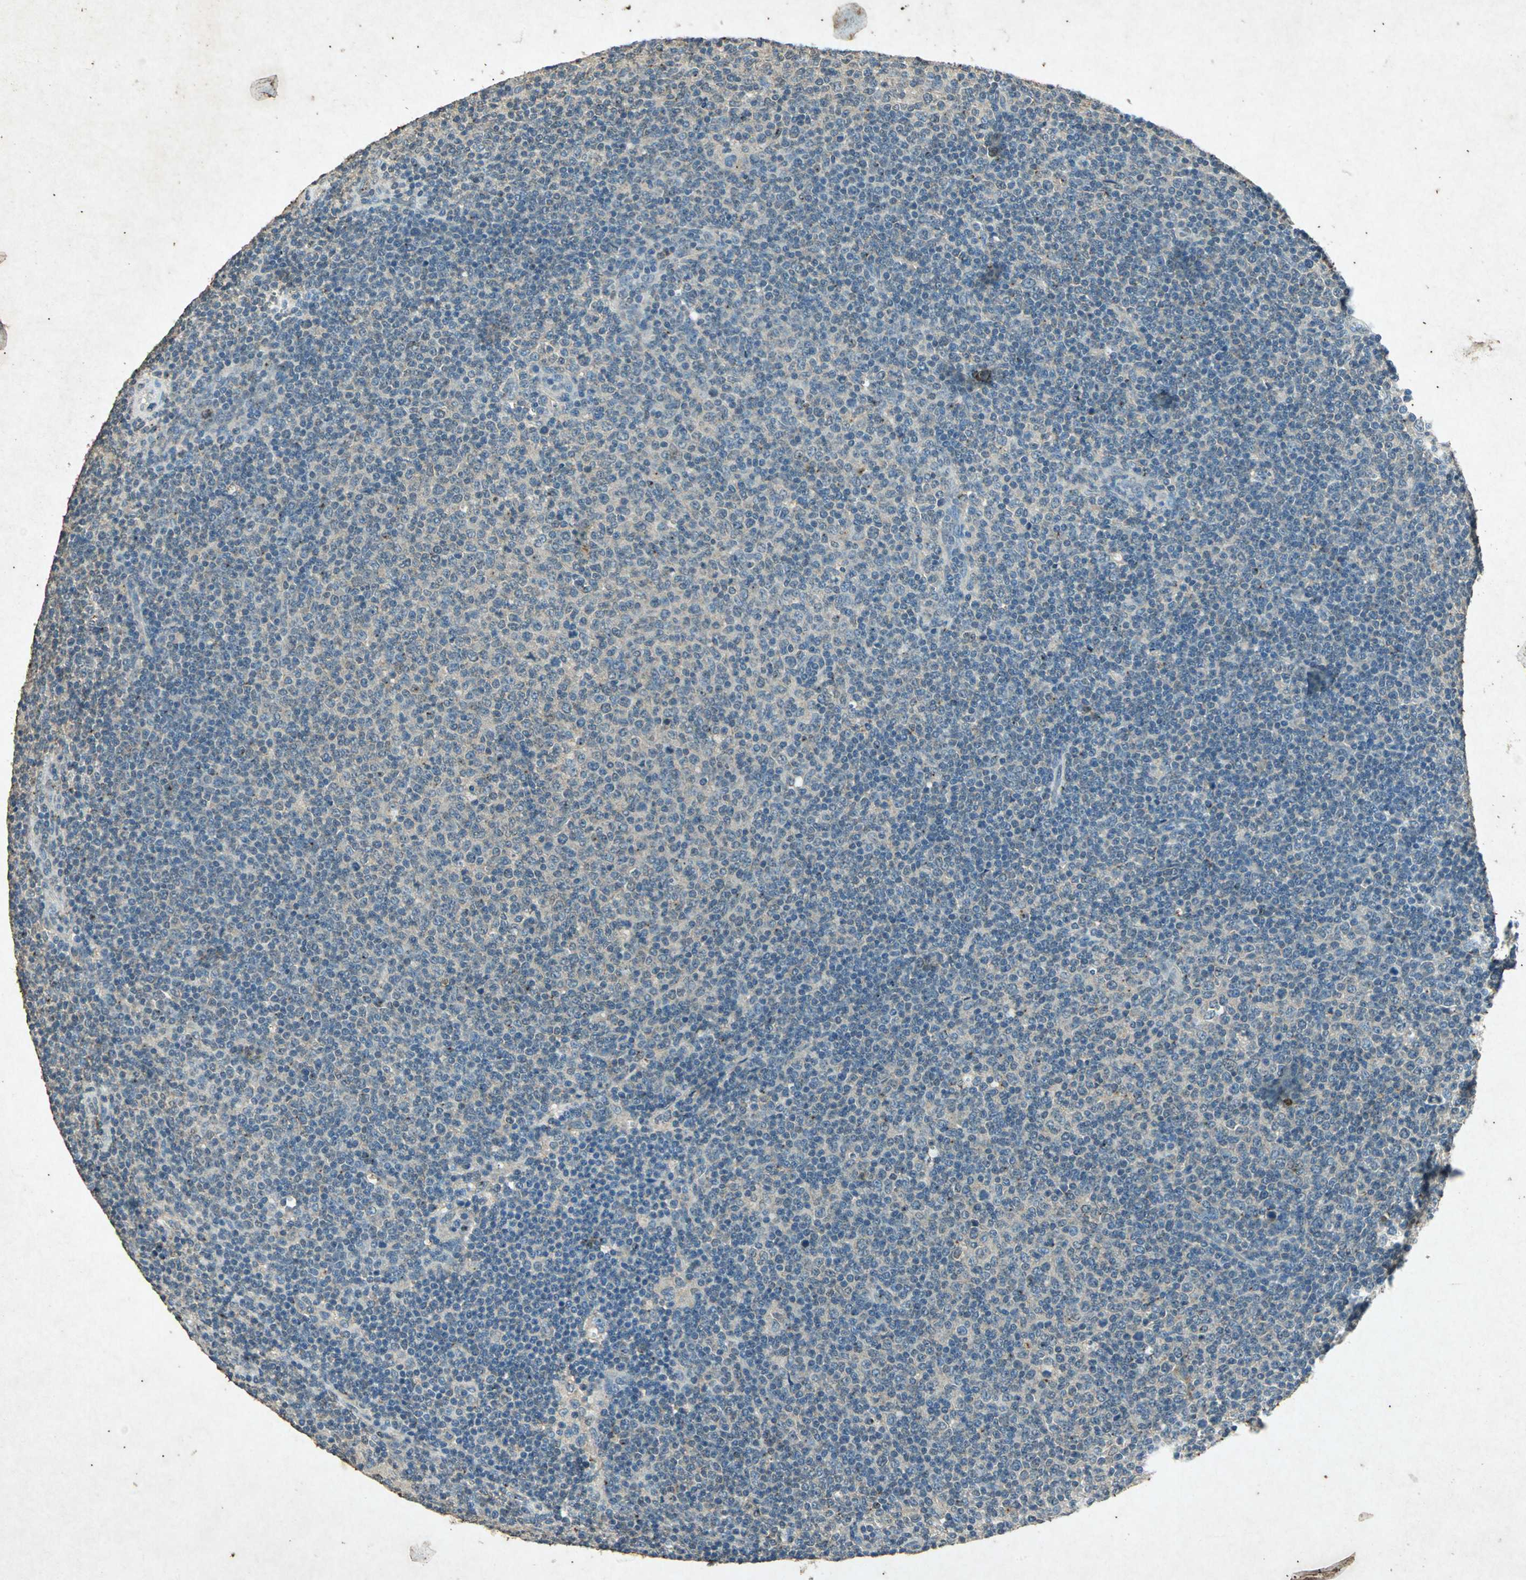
{"staining": {"intensity": "negative", "quantity": "none", "location": "none"}, "tissue": "lymphoma", "cell_type": "Tumor cells", "image_type": "cancer", "snomed": [{"axis": "morphology", "description": "Malignant lymphoma, non-Hodgkin's type, Low grade"}, {"axis": "topography", "description": "Lymph node"}], "caption": "Immunohistochemistry of human low-grade malignant lymphoma, non-Hodgkin's type shows no positivity in tumor cells. (DAB immunohistochemistry, high magnification).", "gene": "PSEN1", "patient": {"sex": "male", "age": 70}}